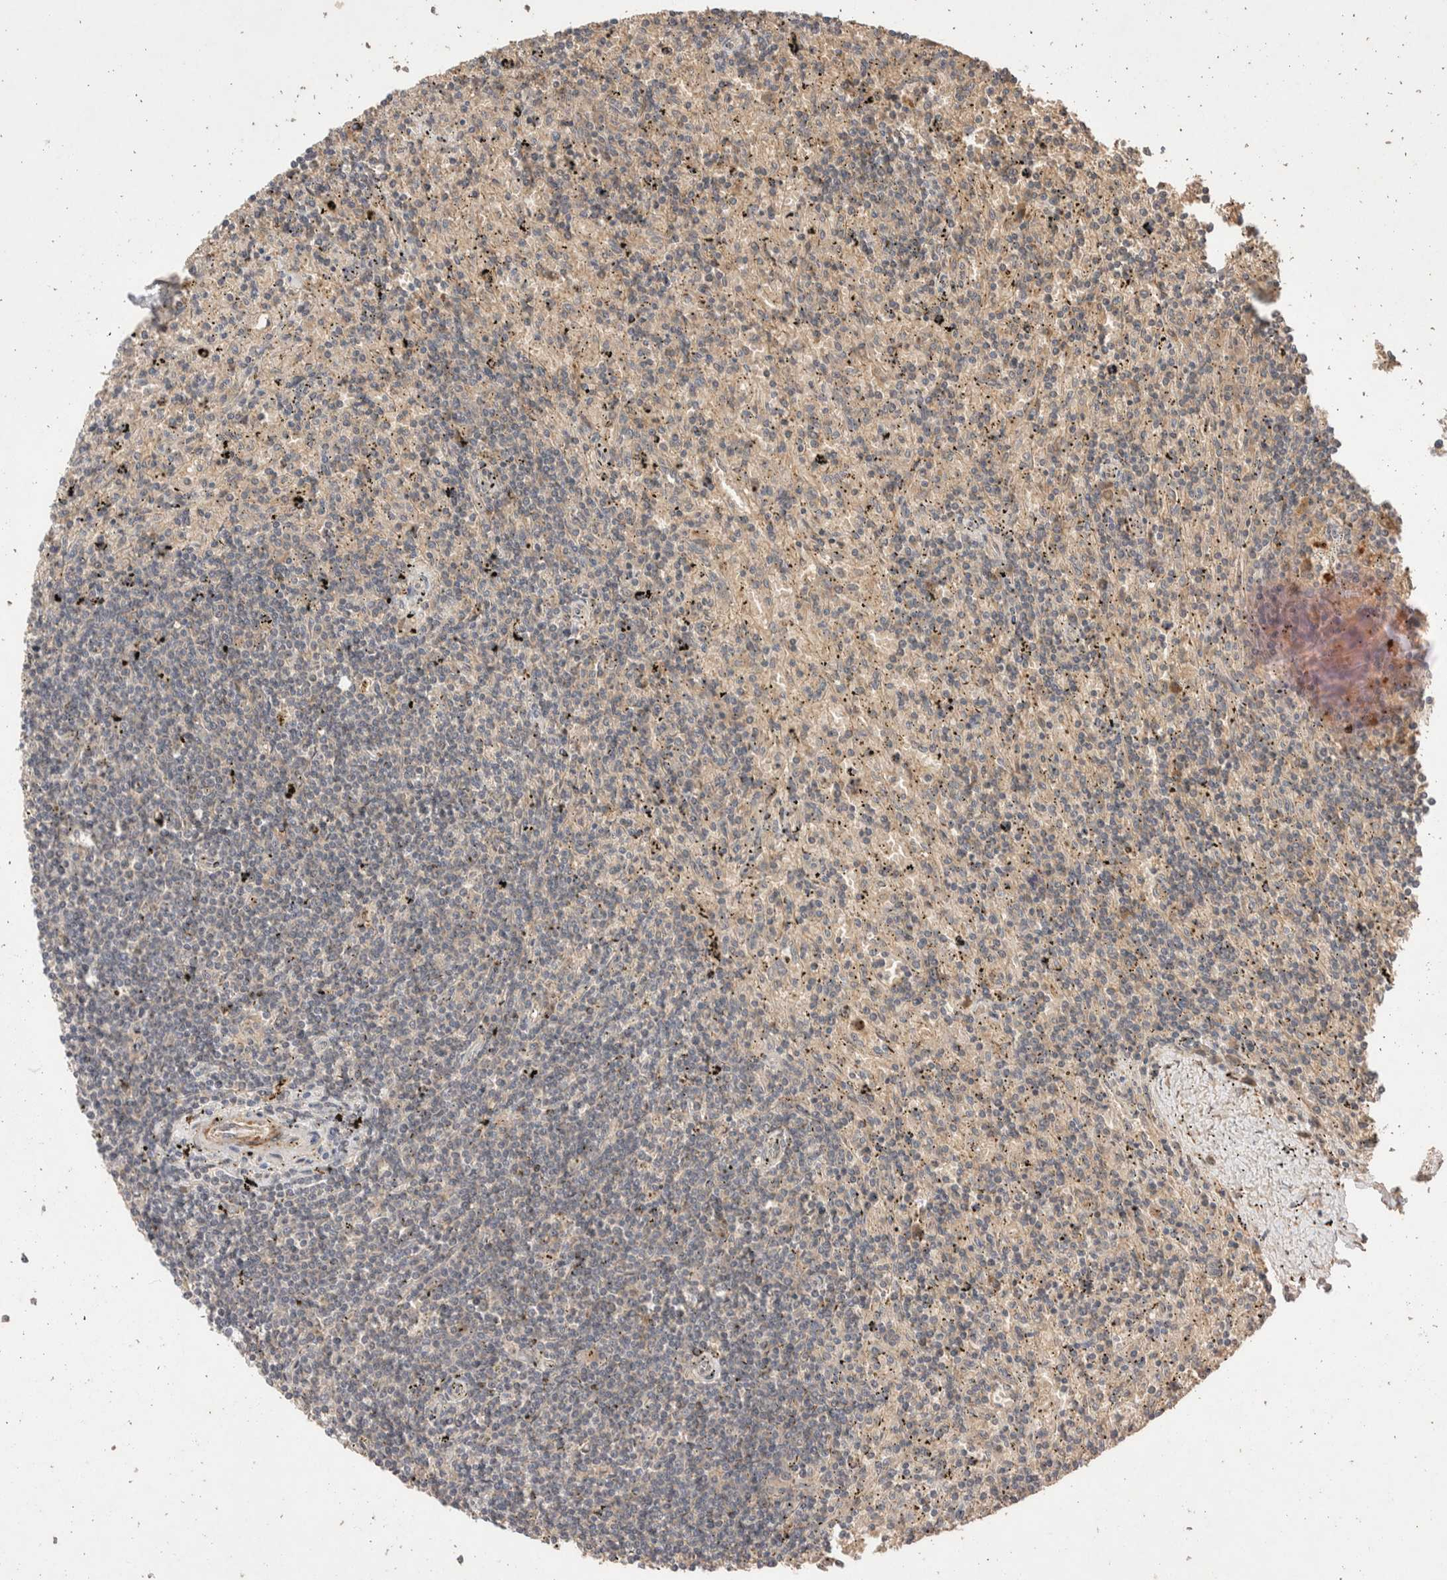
{"staining": {"intensity": "negative", "quantity": "none", "location": "none"}, "tissue": "lymphoma", "cell_type": "Tumor cells", "image_type": "cancer", "snomed": [{"axis": "morphology", "description": "Malignant lymphoma, non-Hodgkin's type, Low grade"}, {"axis": "topography", "description": "Spleen"}], "caption": "This micrograph is of malignant lymphoma, non-Hodgkin's type (low-grade) stained with immunohistochemistry (IHC) to label a protein in brown with the nuclei are counter-stained blue. There is no staining in tumor cells.", "gene": "NSMAF", "patient": {"sex": "male", "age": 76}}